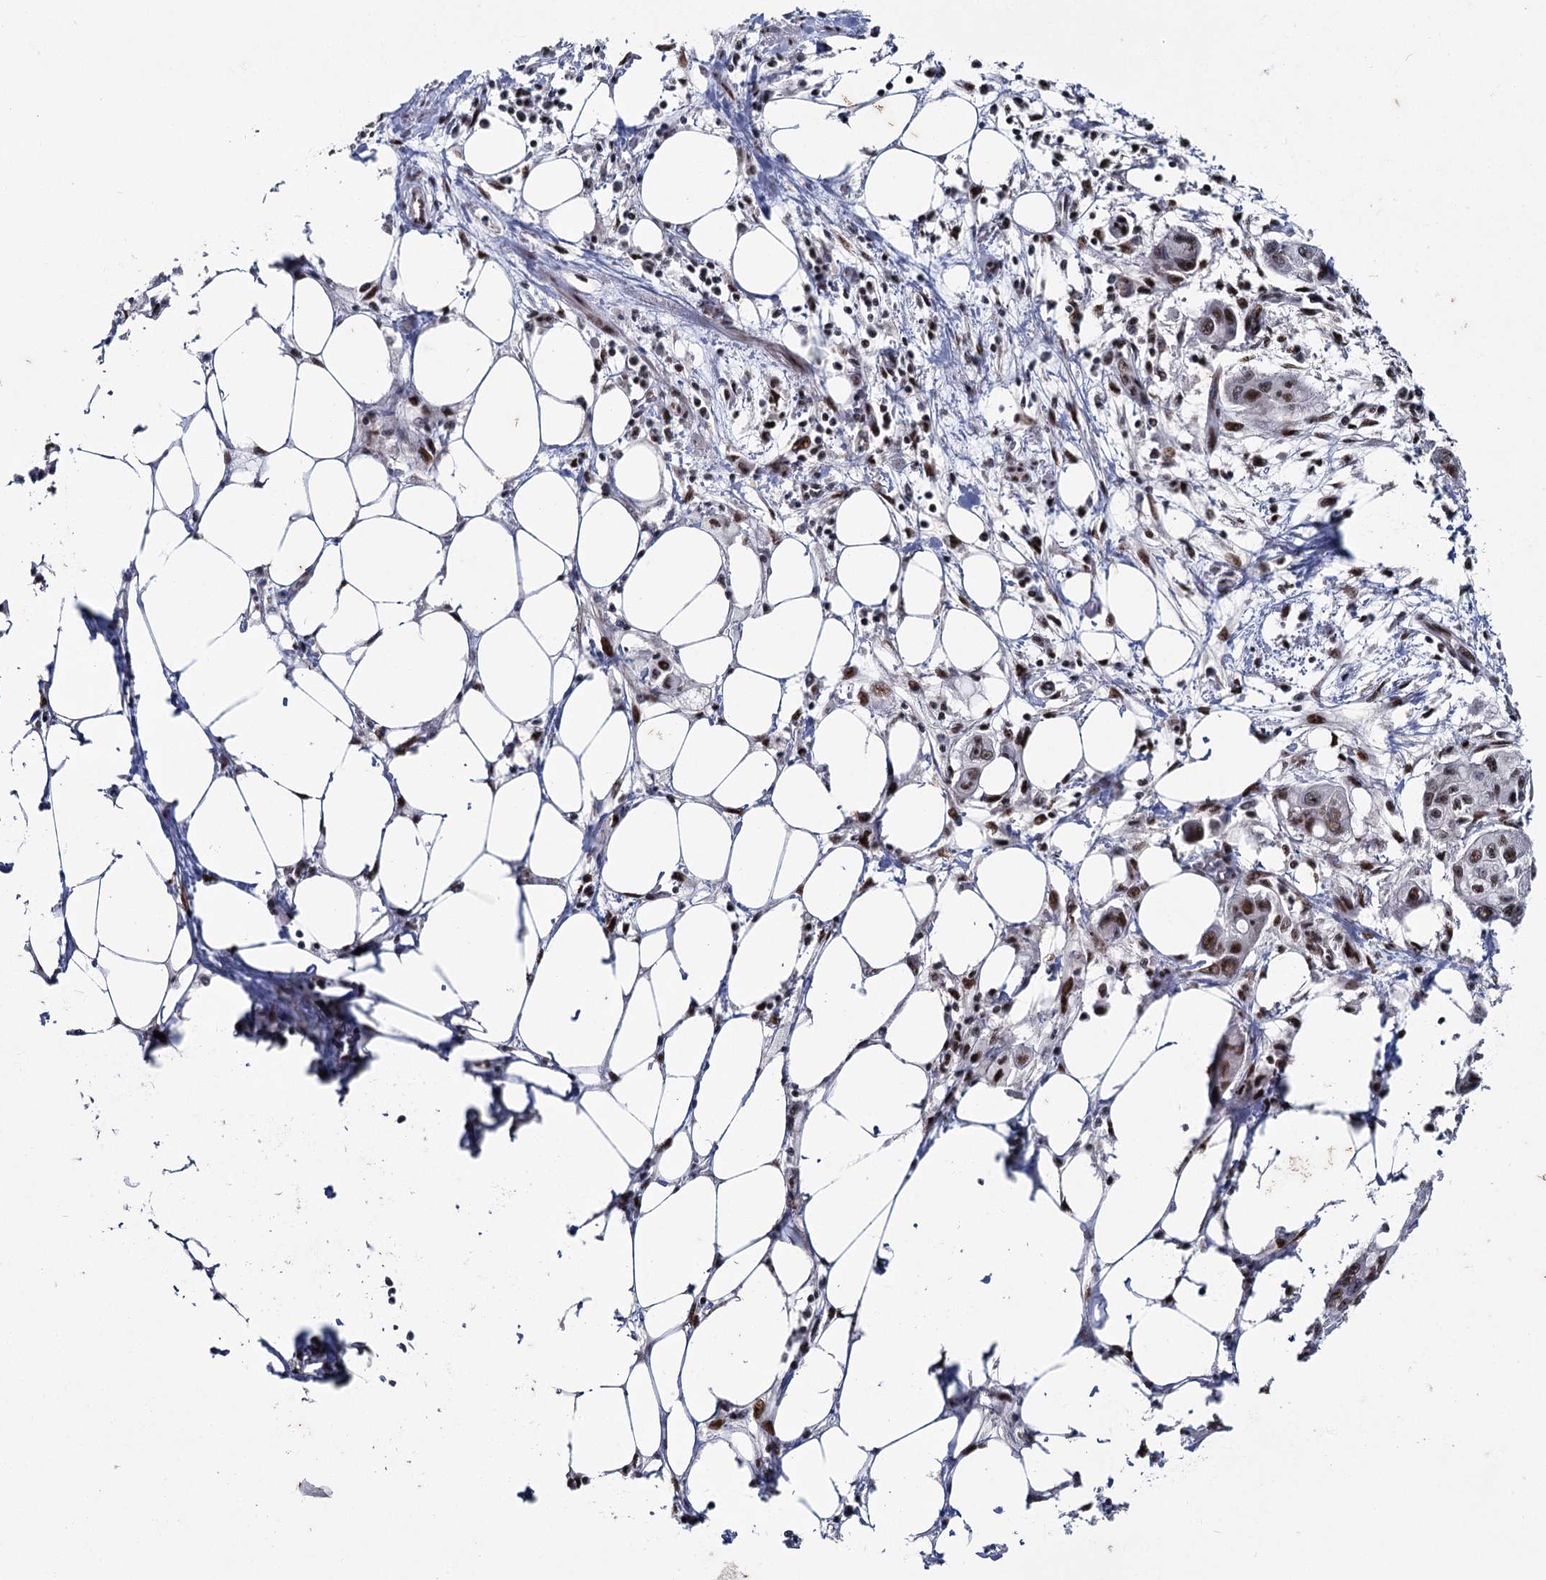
{"staining": {"intensity": "moderate", "quantity": ">75%", "location": "nuclear"}, "tissue": "pancreatic cancer", "cell_type": "Tumor cells", "image_type": "cancer", "snomed": [{"axis": "morphology", "description": "Adenocarcinoma, NOS"}, {"axis": "topography", "description": "Pancreas"}], "caption": "Tumor cells display medium levels of moderate nuclear staining in about >75% of cells in human adenocarcinoma (pancreatic). (IHC, brightfield microscopy, high magnification).", "gene": "SCAF8", "patient": {"sex": "male", "age": 75}}